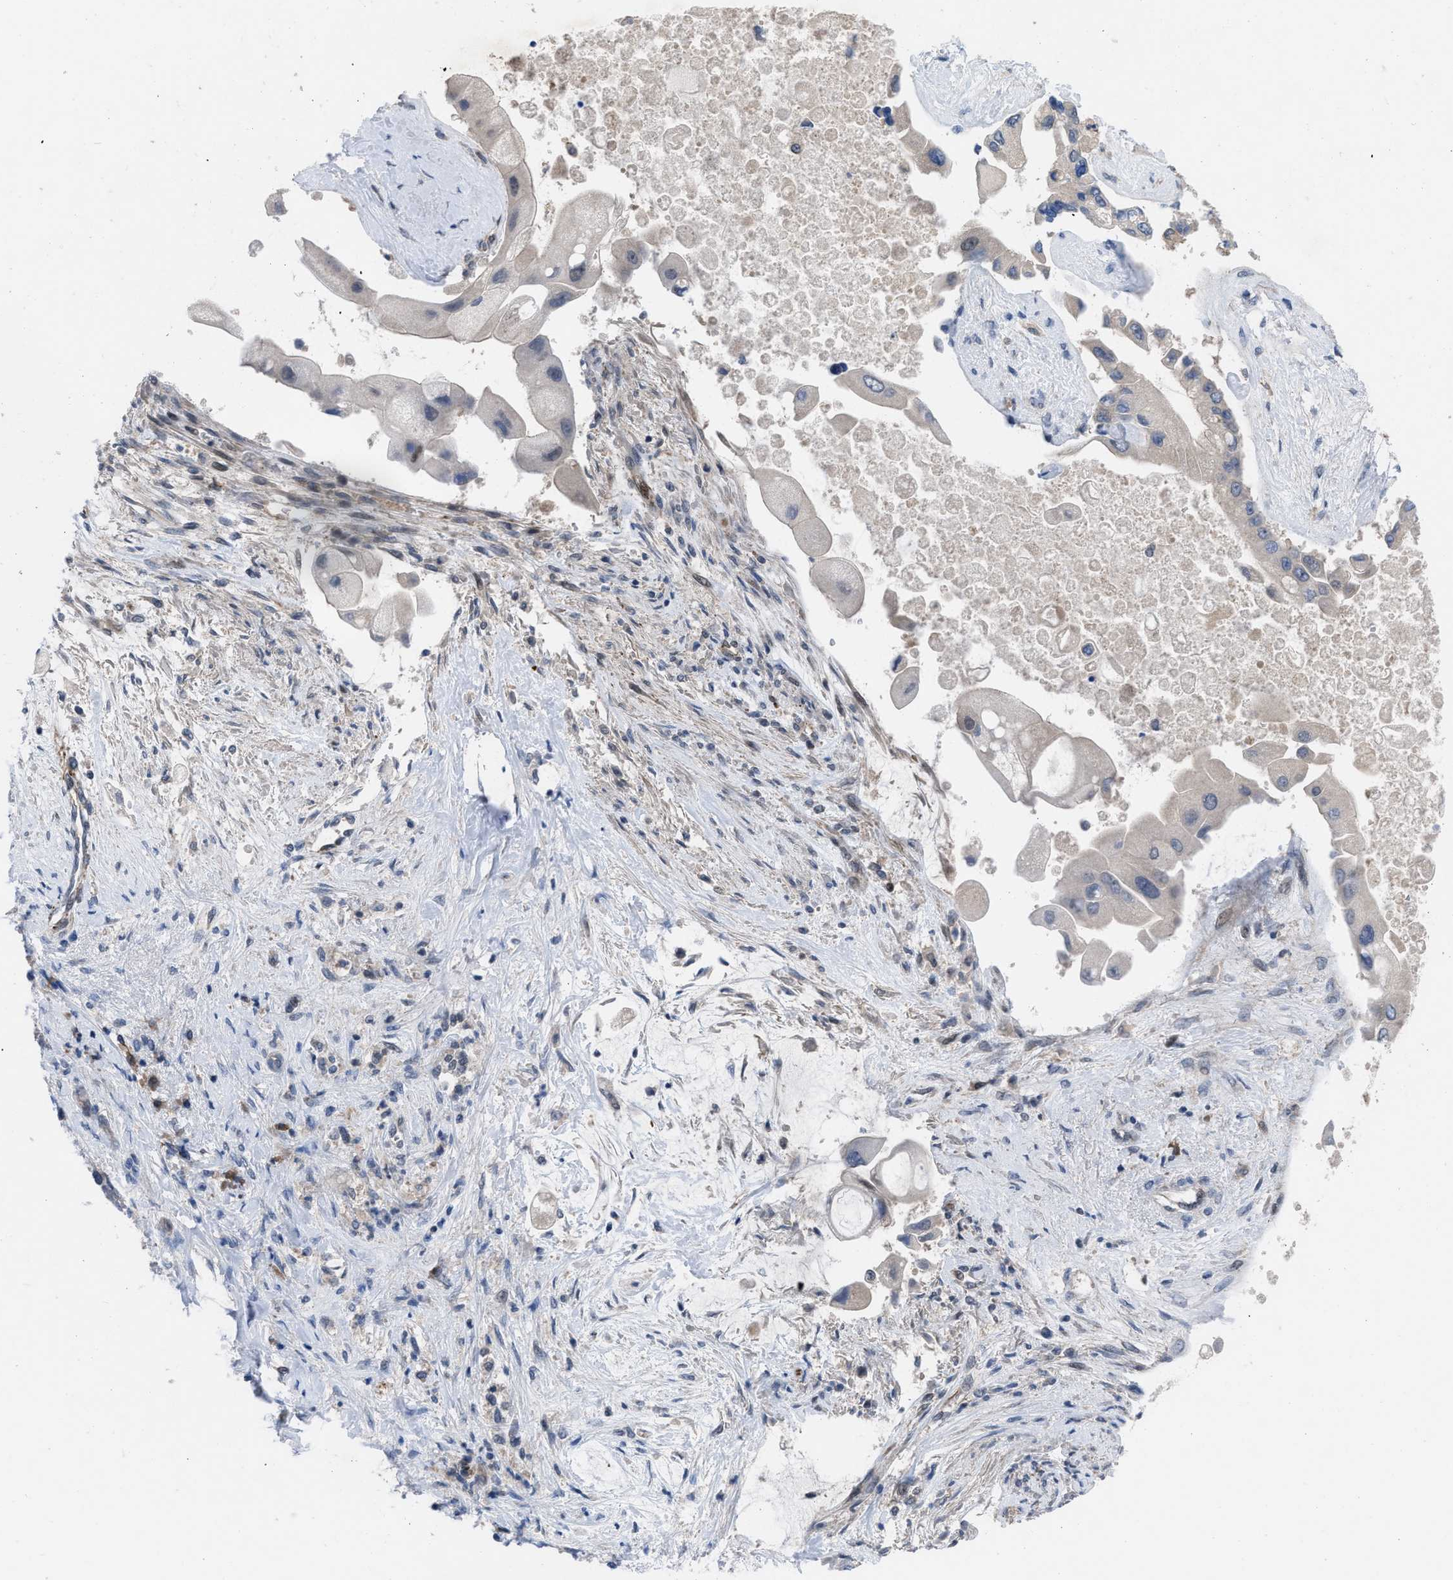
{"staining": {"intensity": "negative", "quantity": "none", "location": "none"}, "tissue": "liver cancer", "cell_type": "Tumor cells", "image_type": "cancer", "snomed": [{"axis": "morphology", "description": "Cholangiocarcinoma"}, {"axis": "topography", "description": "Liver"}], "caption": "There is no significant positivity in tumor cells of liver cancer. (Stains: DAB immunohistochemistry (IHC) with hematoxylin counter stain, Microscopy: brightfield microscopy at high magnification).", "gene": "IL17RE", "patient": {"sex": "male", "age": 50}}